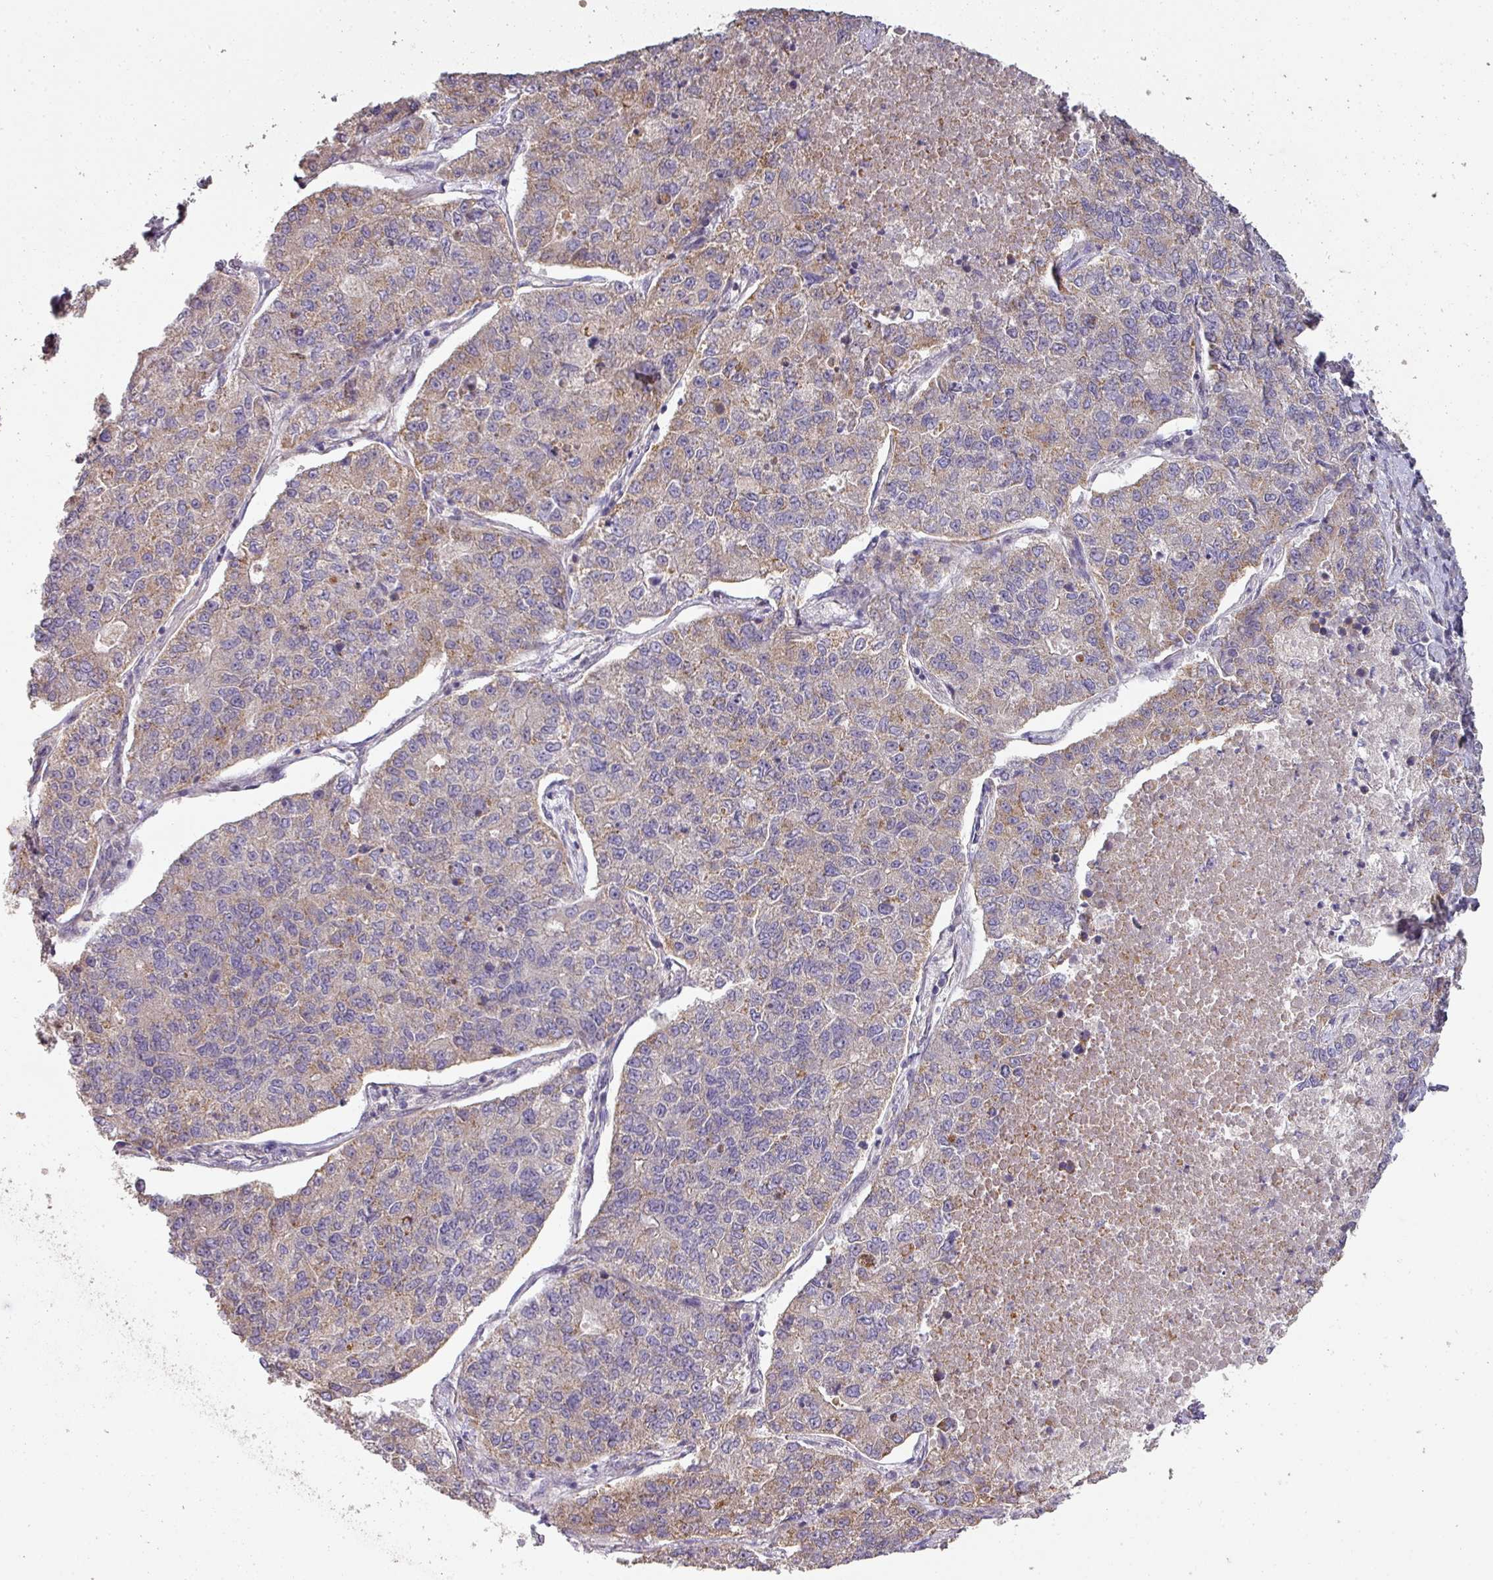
{"staining": {"intensity": "weak", "quantity": "<25%", "location": "cytoplasmic/membranous"}, "tissue": "lung cancer", "cell_type": "Tumor cells", "image_type": "cancer", "snomed": [{"axis": "morphology", "description": "Adenocarcinoma, NOS"}, {"axis": "topography", "description": "Lung"}], "caption": "There is no significant staining in tumor cells of adenocarcinoma (lung).", "gene": "PCDH1", "patient": {"sex": "male", "age": 49}}